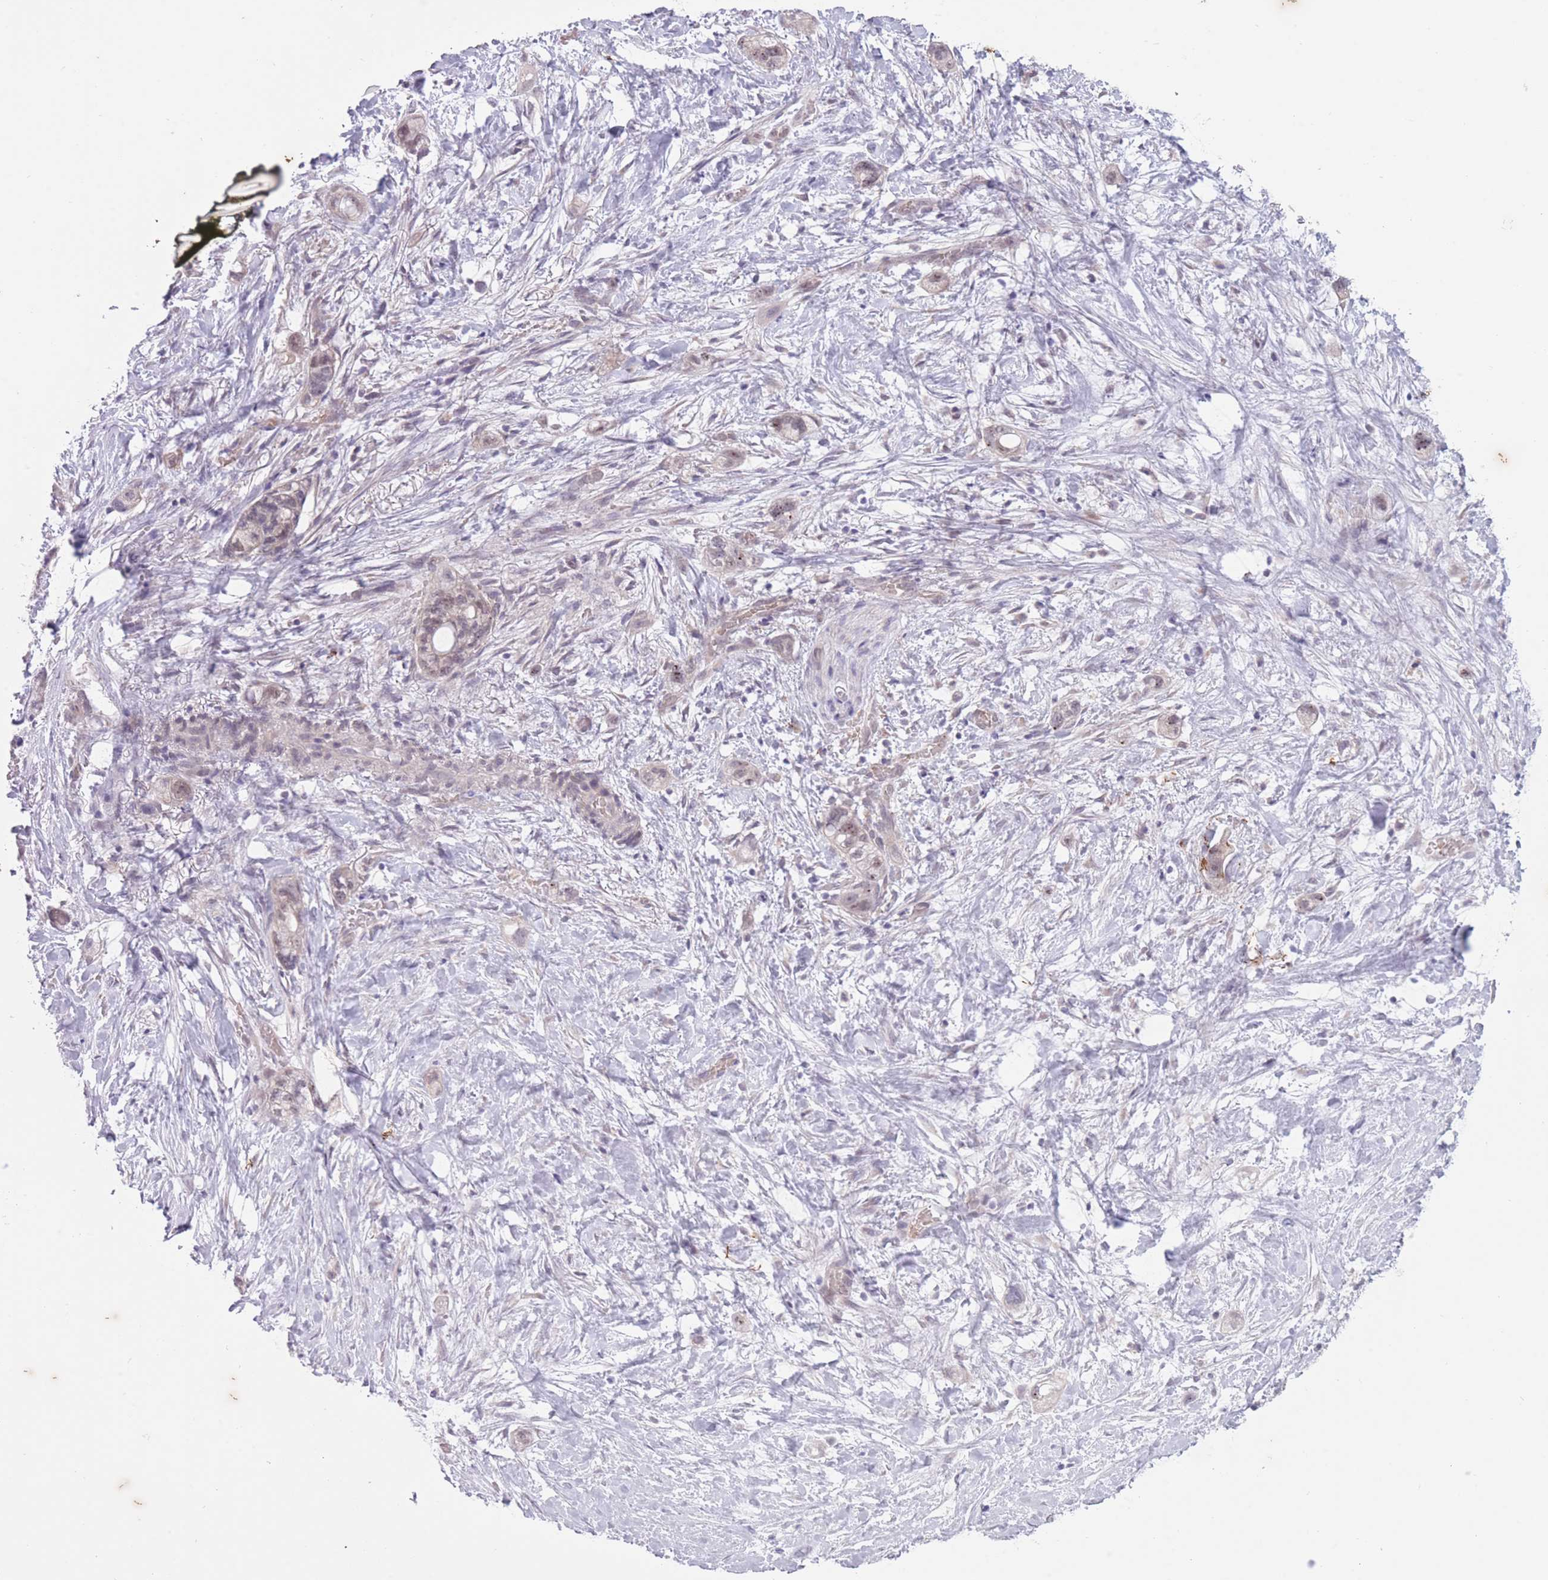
{"staining": {"intensity": "weak", "quantity": "25%-75%", "location": "cytoplasmic/membranous,nuclear"}, "tissue": "stomach cancer", "cell_type": "Tumor cells", "image_type": "cancer", "snomed": [{"axis": "morphology", "description": "Adenocarcinoma, NOS"}, {"axis": "topography", "description": "Stomach"}, {"axis": "topography", "description": "Stomach, lower"}], "caption": "Stomach cancer (adenocarcinoma) stained for a protein (brown) demonstrates weak cytoplasmic/membranous and nuclear positive expression in about 25%-75% of tumor cells.", "gene": "ARPIN", "patient": {"sex": "female", "age": 48}}